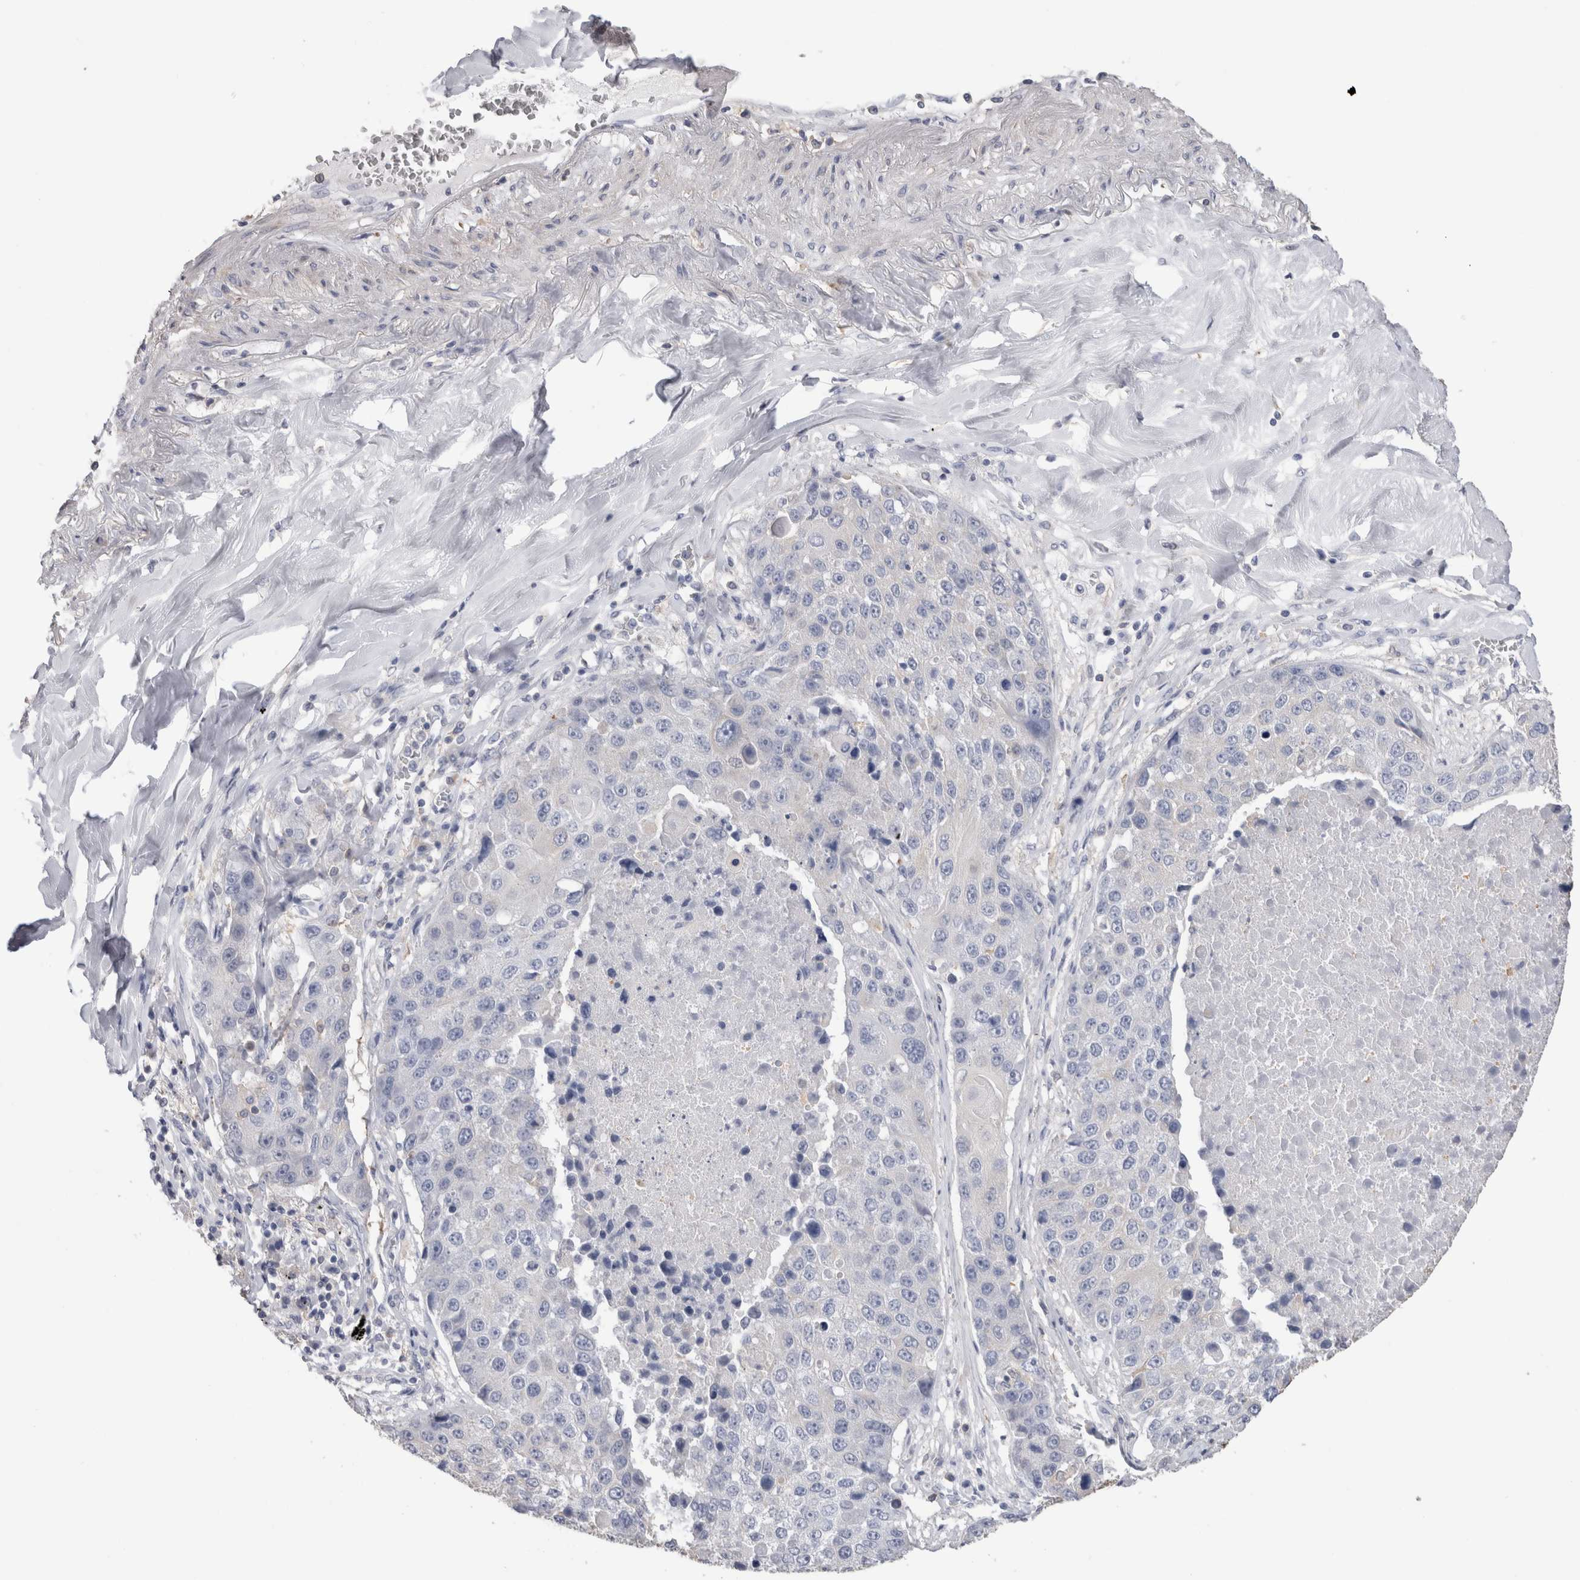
{"staining": {"intensity": "negative", "quantity": "none", "location": "none"}, "tissue": "lung cancer", "cell_type": "Tumor cells", "image_type": "cancer", "snomed": [{"axis": "morphology", "description": "Squamous cell carcinoma, NOS"}, {"axis": "topography", "description": "Lung"}], "caption": "Immunohistochemistry photomicrograph of human squamous cell carcinoma (lung) stained for a protein (brown), which exhibits no expression in tumor cells.", "gene": "SCRN1", "patient": {"sex": "male", "age": 61}}